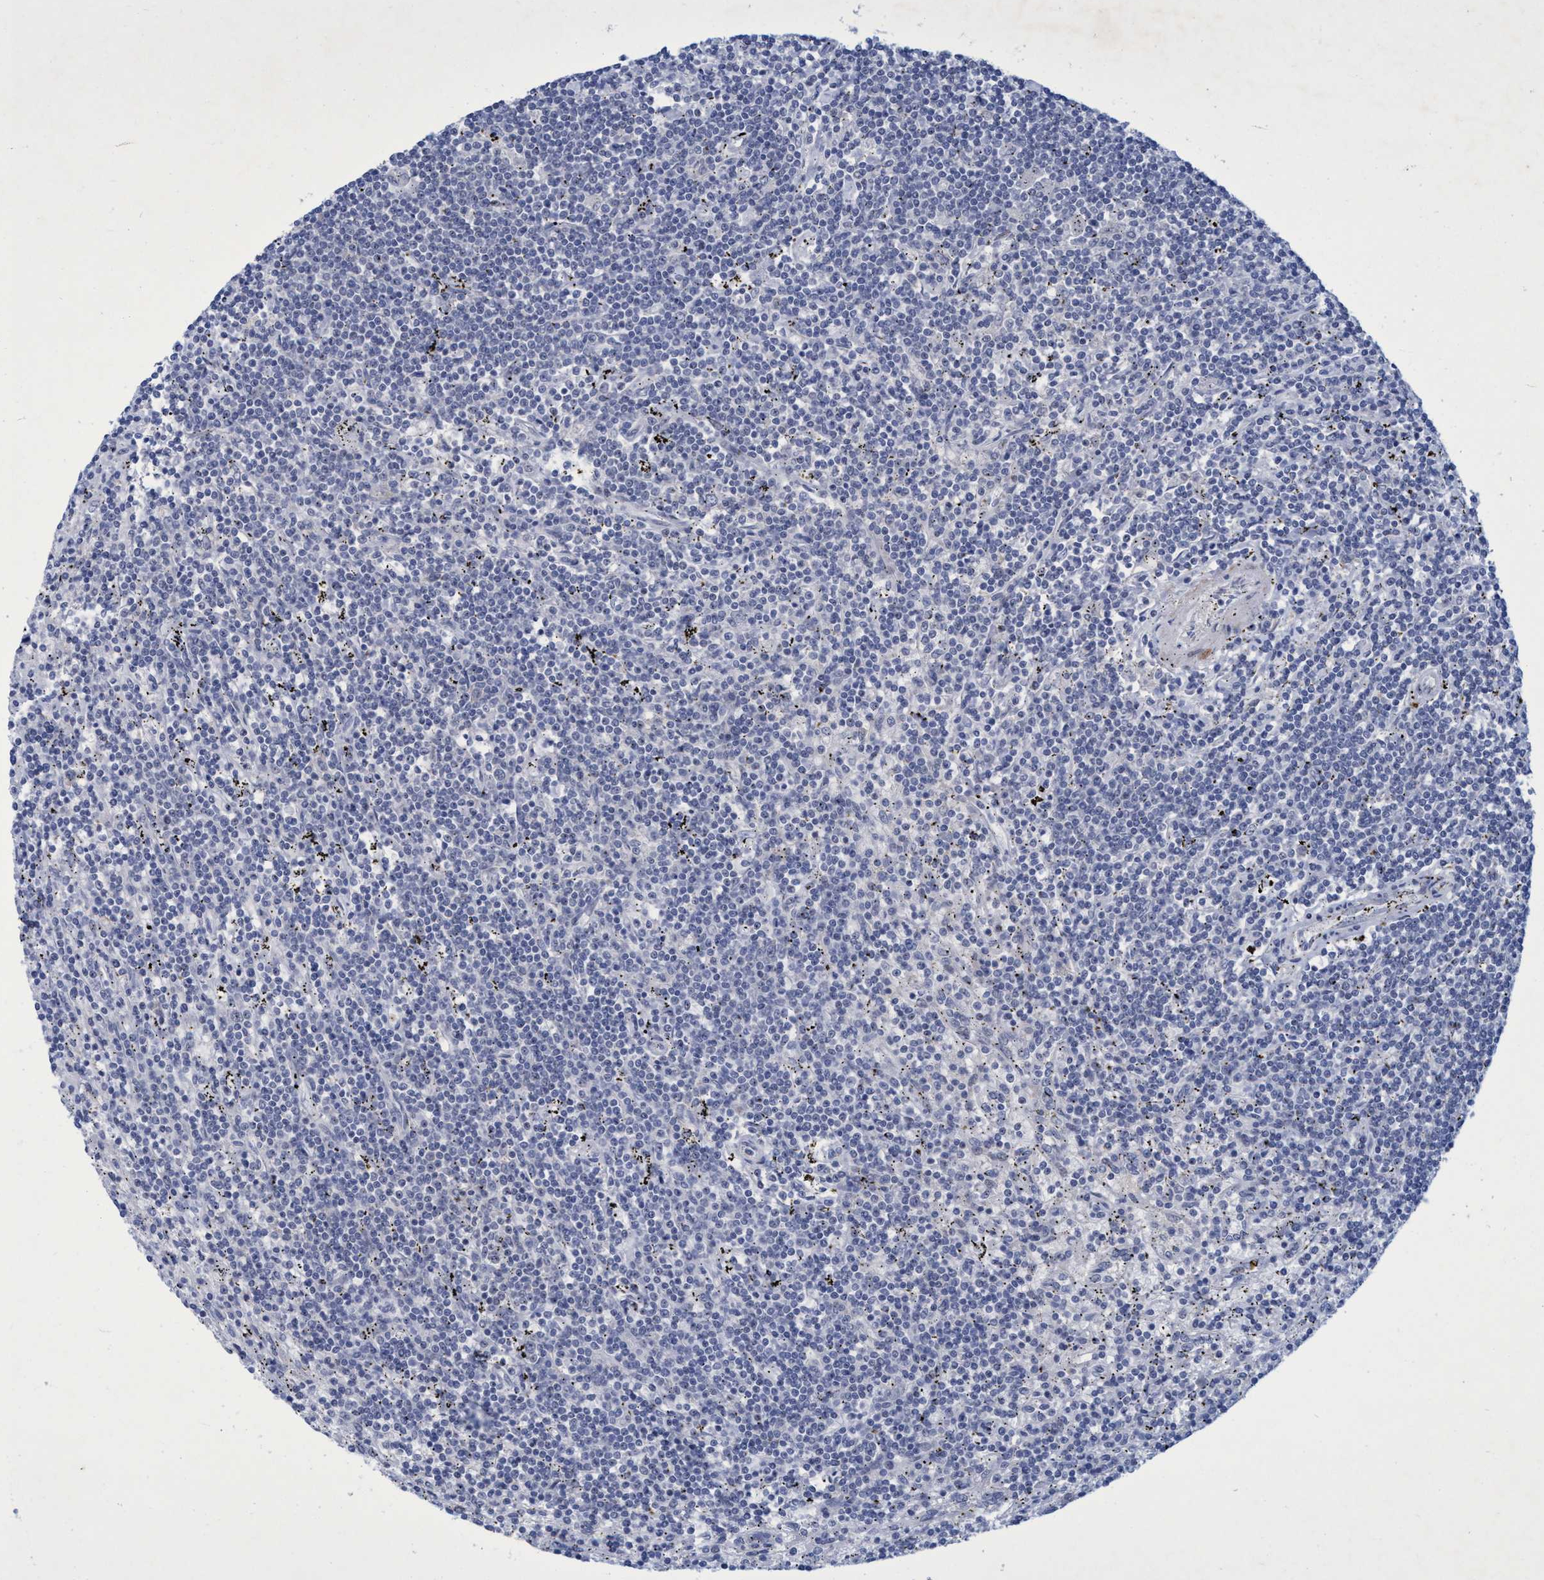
{"staining": {"intensity": "negative", "quantity": "none", "location": "none"}, "tissue": "lymphoma", "cell_type": "Tumor cells", "image_type": "cancer", "snomed": [{"axis": "morphology", "description": "Malignant lymphoma, non-Hodgkin's type, Low grade"}, {"axis": "topography", "description": "Spleen"}], "caption": "IHC of malignant lymphoma, non-Hodgkin's type (low-grade) demonstrates no staining in tumor cells. The staining was performed using DAB to visualize the protein expression in brown, while the nuclei were stained in blue with hematoxylin (Magnification: 20x).", "gene": "R3HCC1", "patient": {"sex": "male", "age": 76}}